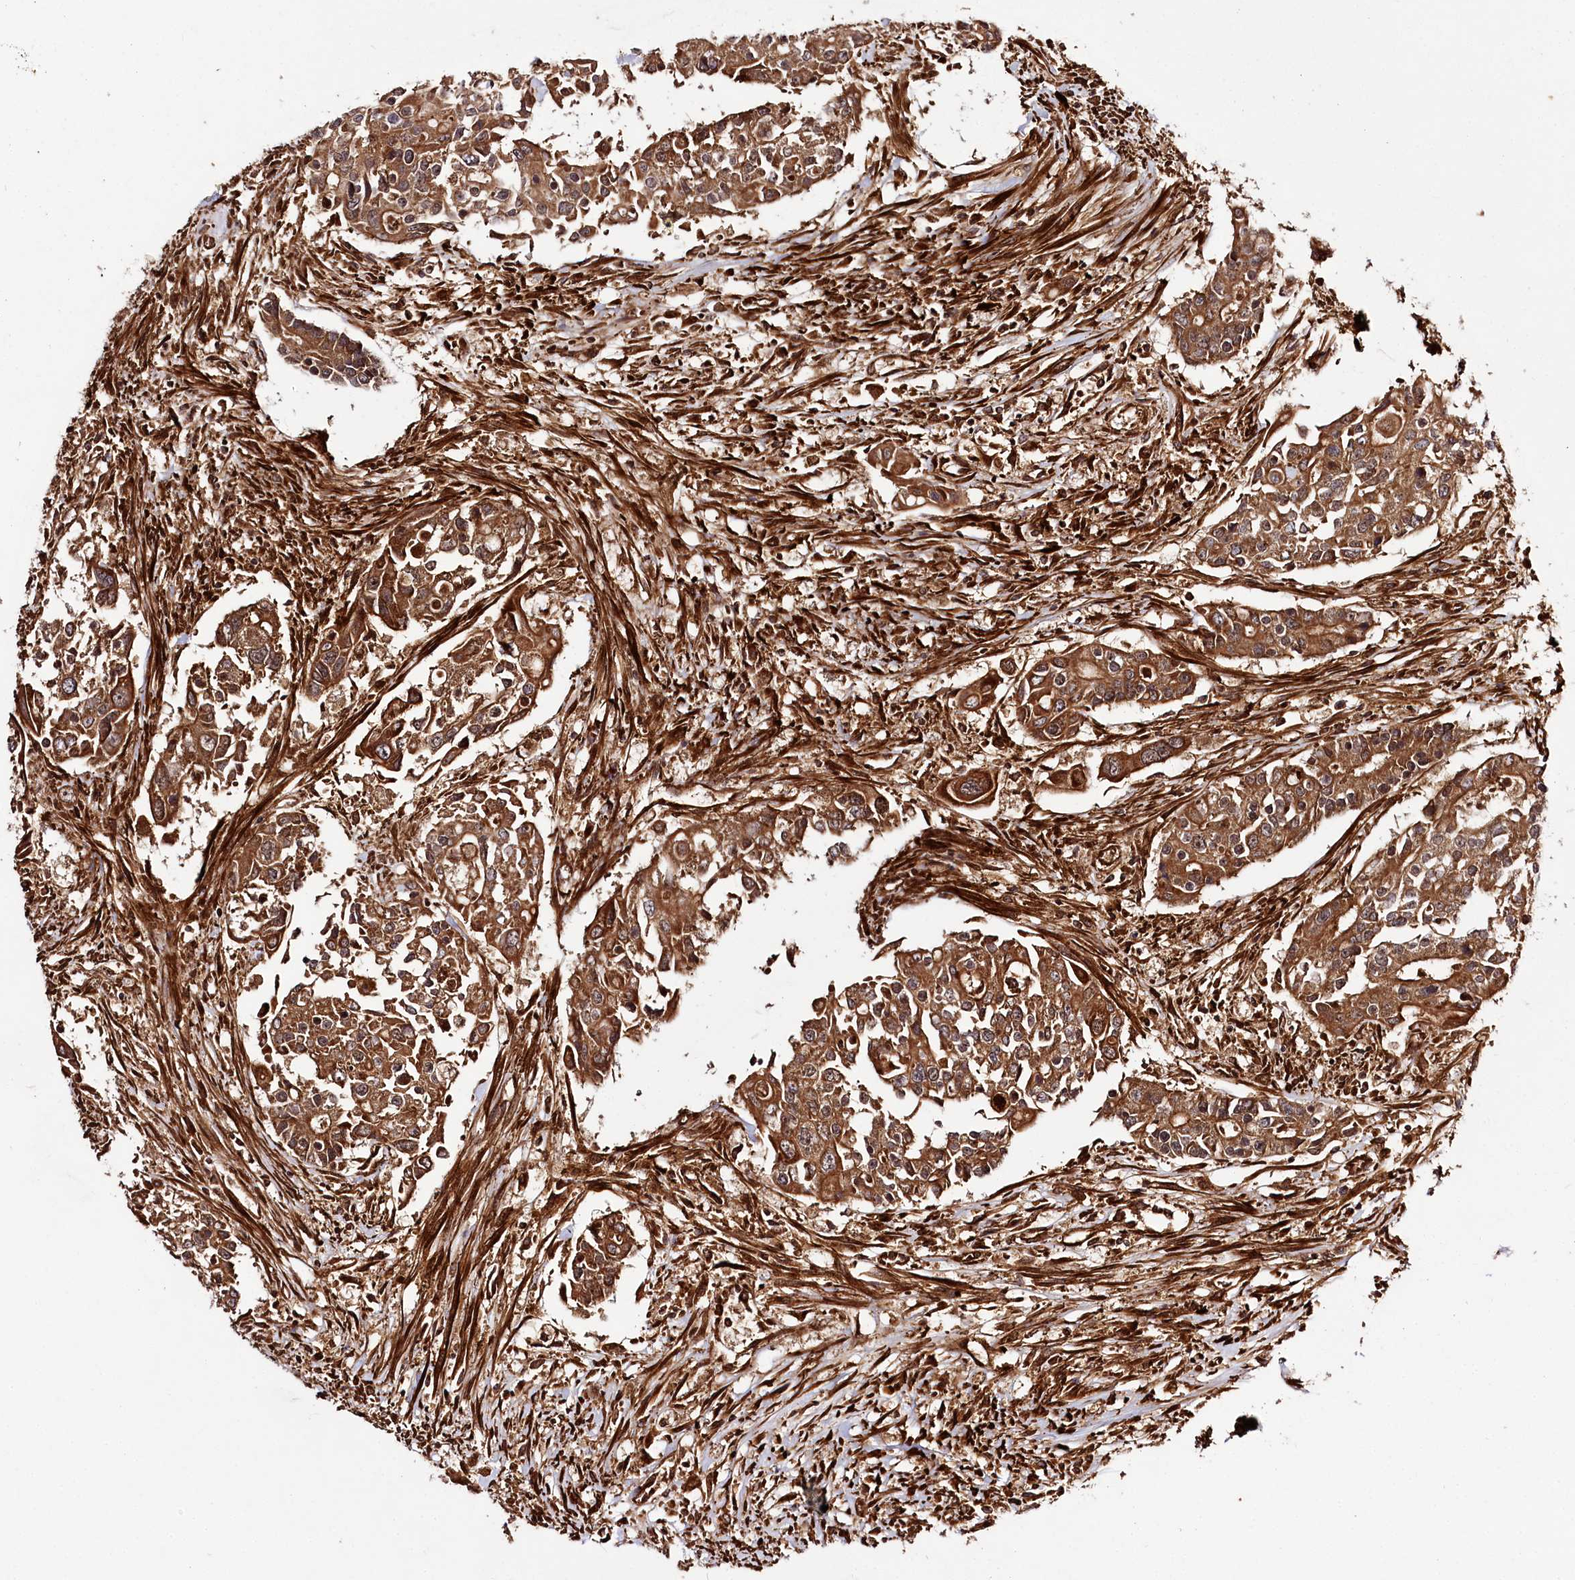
{"staining": {"intensity": "strong", "quantity": ">75%", "location": "cytoplasmic/membranous"}, "tissue": "colorectal cancer", "cell_type": "Tumor cells", "image_type": "cancer", "snomed": [{"axis": "morphology", "description": "Adenocarcinoma, NOS"}, {"axis": "topography", "description": "Colon"}], "caption": "This is a histology image of immunohistochemistry staining of colorectal cancer, which shows strong staining in the cytoplasmic/membranous of tumor cells.", "gene": "REXO2", "patient": {"sex": "male", "age": 77}}